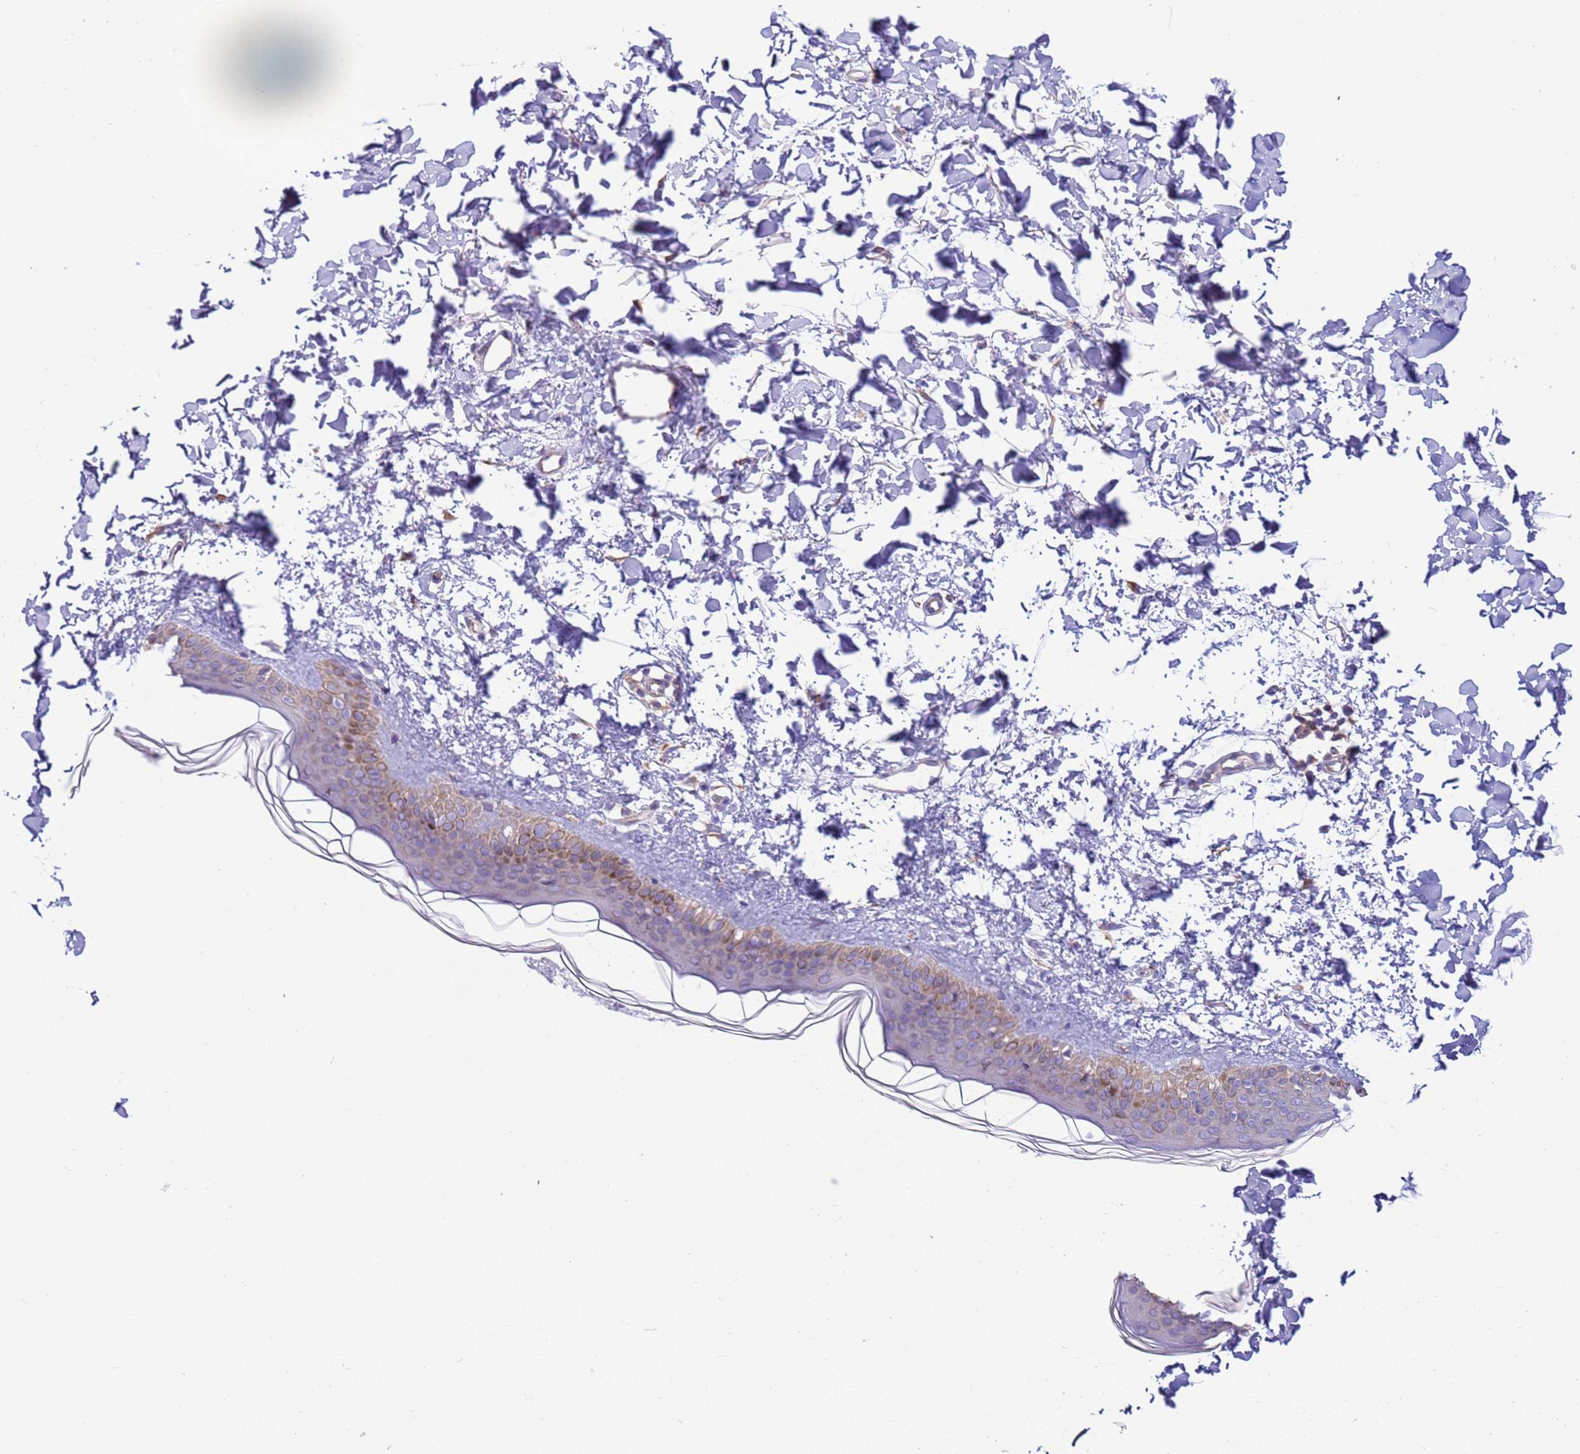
{"staining": {"intensity": "moderate", "quantity": "25%-75%", "location": "cytoplasmic/membranous"}, "tissue": "skin", "cell_type": "Fibroblasts", "image_type": "normal", "snomed": [{"axis": "morphology", "description": "Normal tissue, NOS"}, {"axis": "topography", "description": "Skin"}], "caption": "Immunohistochemistry histopathology image of benign human skin stained for a protein (brown), which reveals medium levels of moderate cytoplasmic/membranous expression in approximately 25%-75% of fibroblasts.", "gene": "VARS1", "patient": {"sex": "female", "age": 58}}